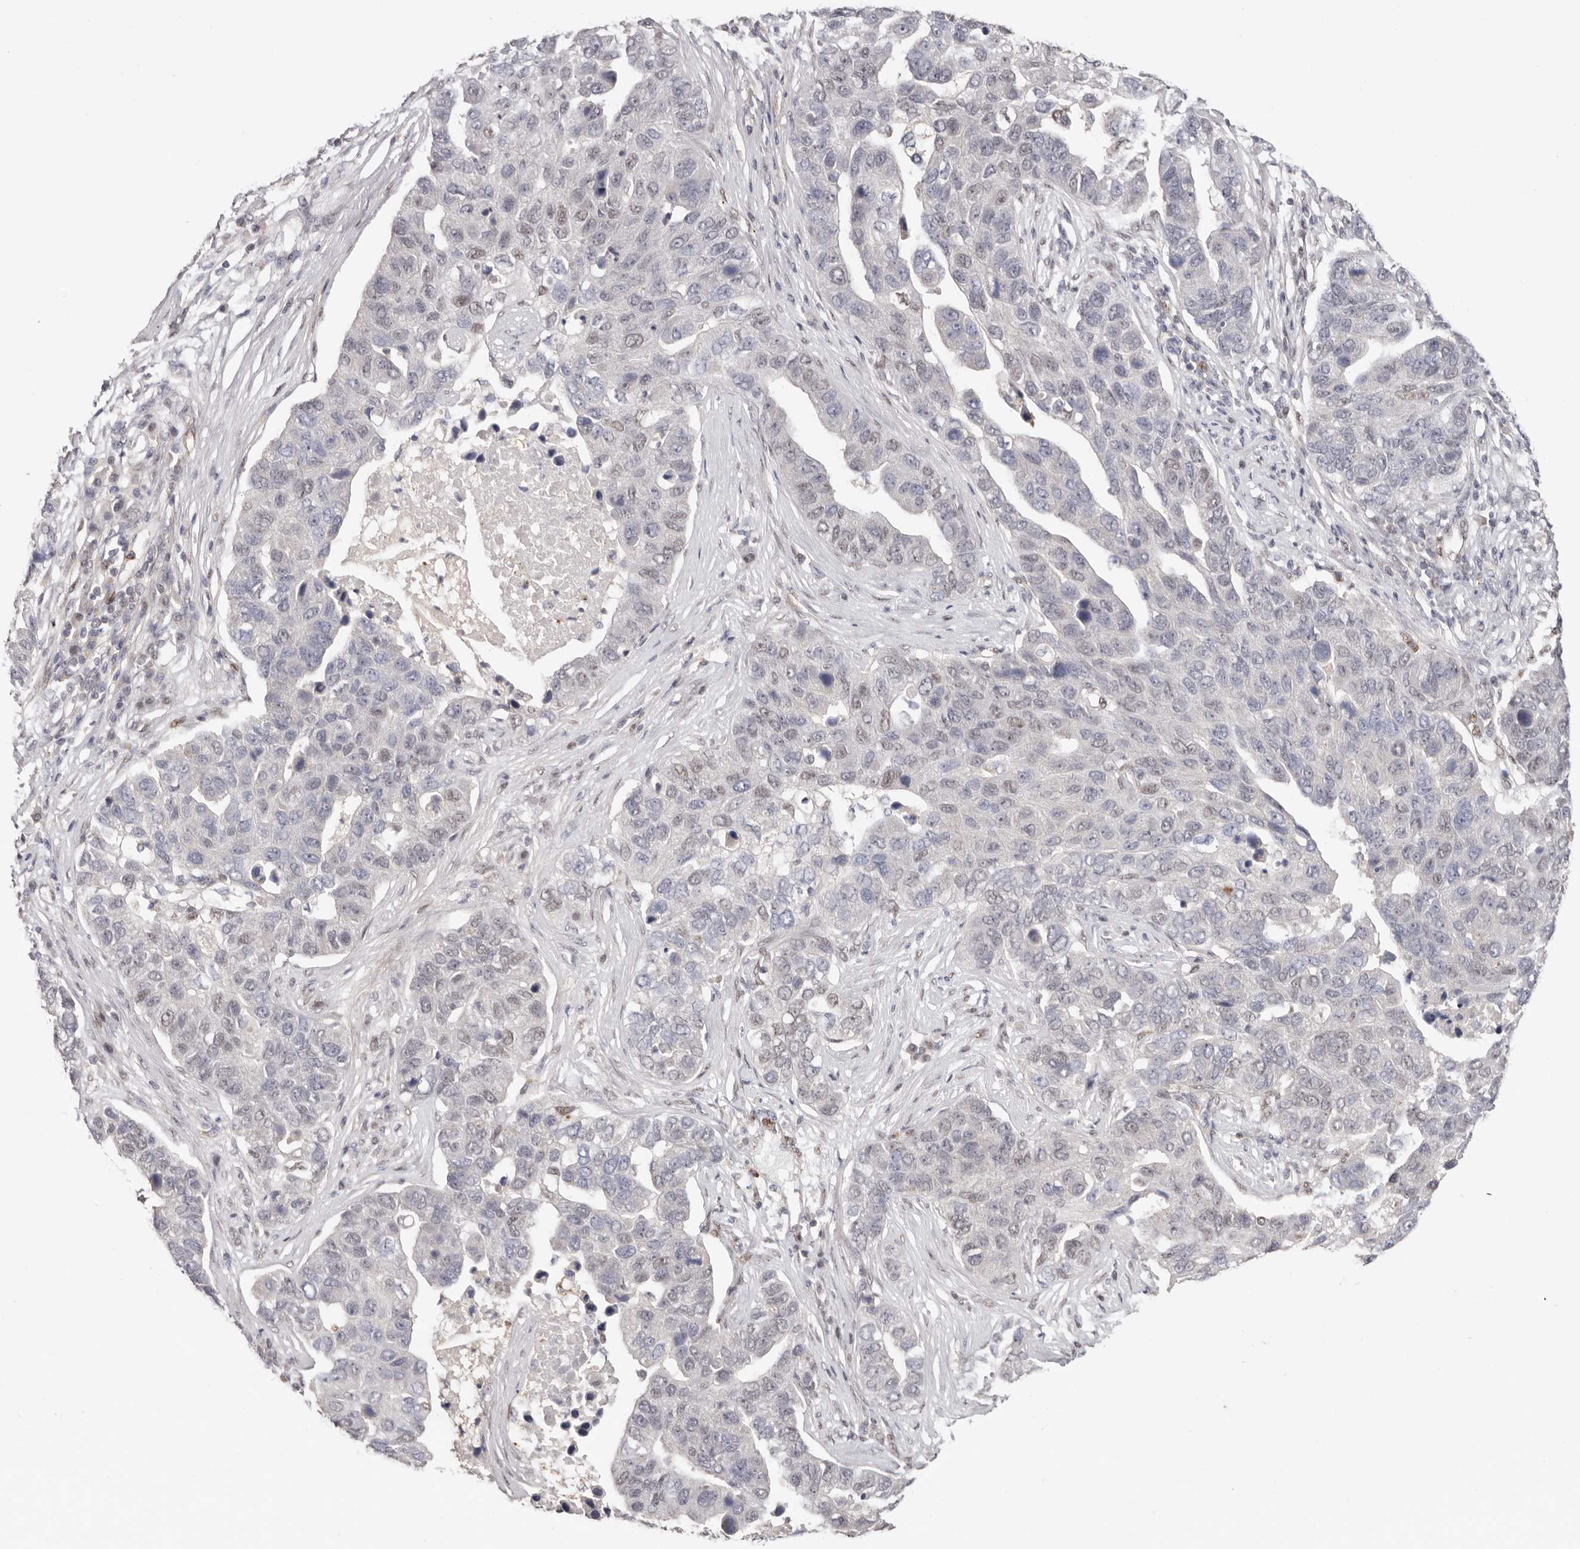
{"staining": {"intensity": "weak", "quantity": "<25%", "location": "nuclear"}, "tissue": "pancreatic cancer", "cell_type": "Tumor cells", "image_type": "cancer", "snomed": [{"axis": "morphology", "description": "Adenocarcinoma, NOS"}, {"axis": "topography", "description": "Pancreas"}], "caption": "IHC of pancreatic adenocarcinoma displays no expression in tumor cells.", "gene": "SMAD7", "patient": {"sex": "female", "age": 61}}